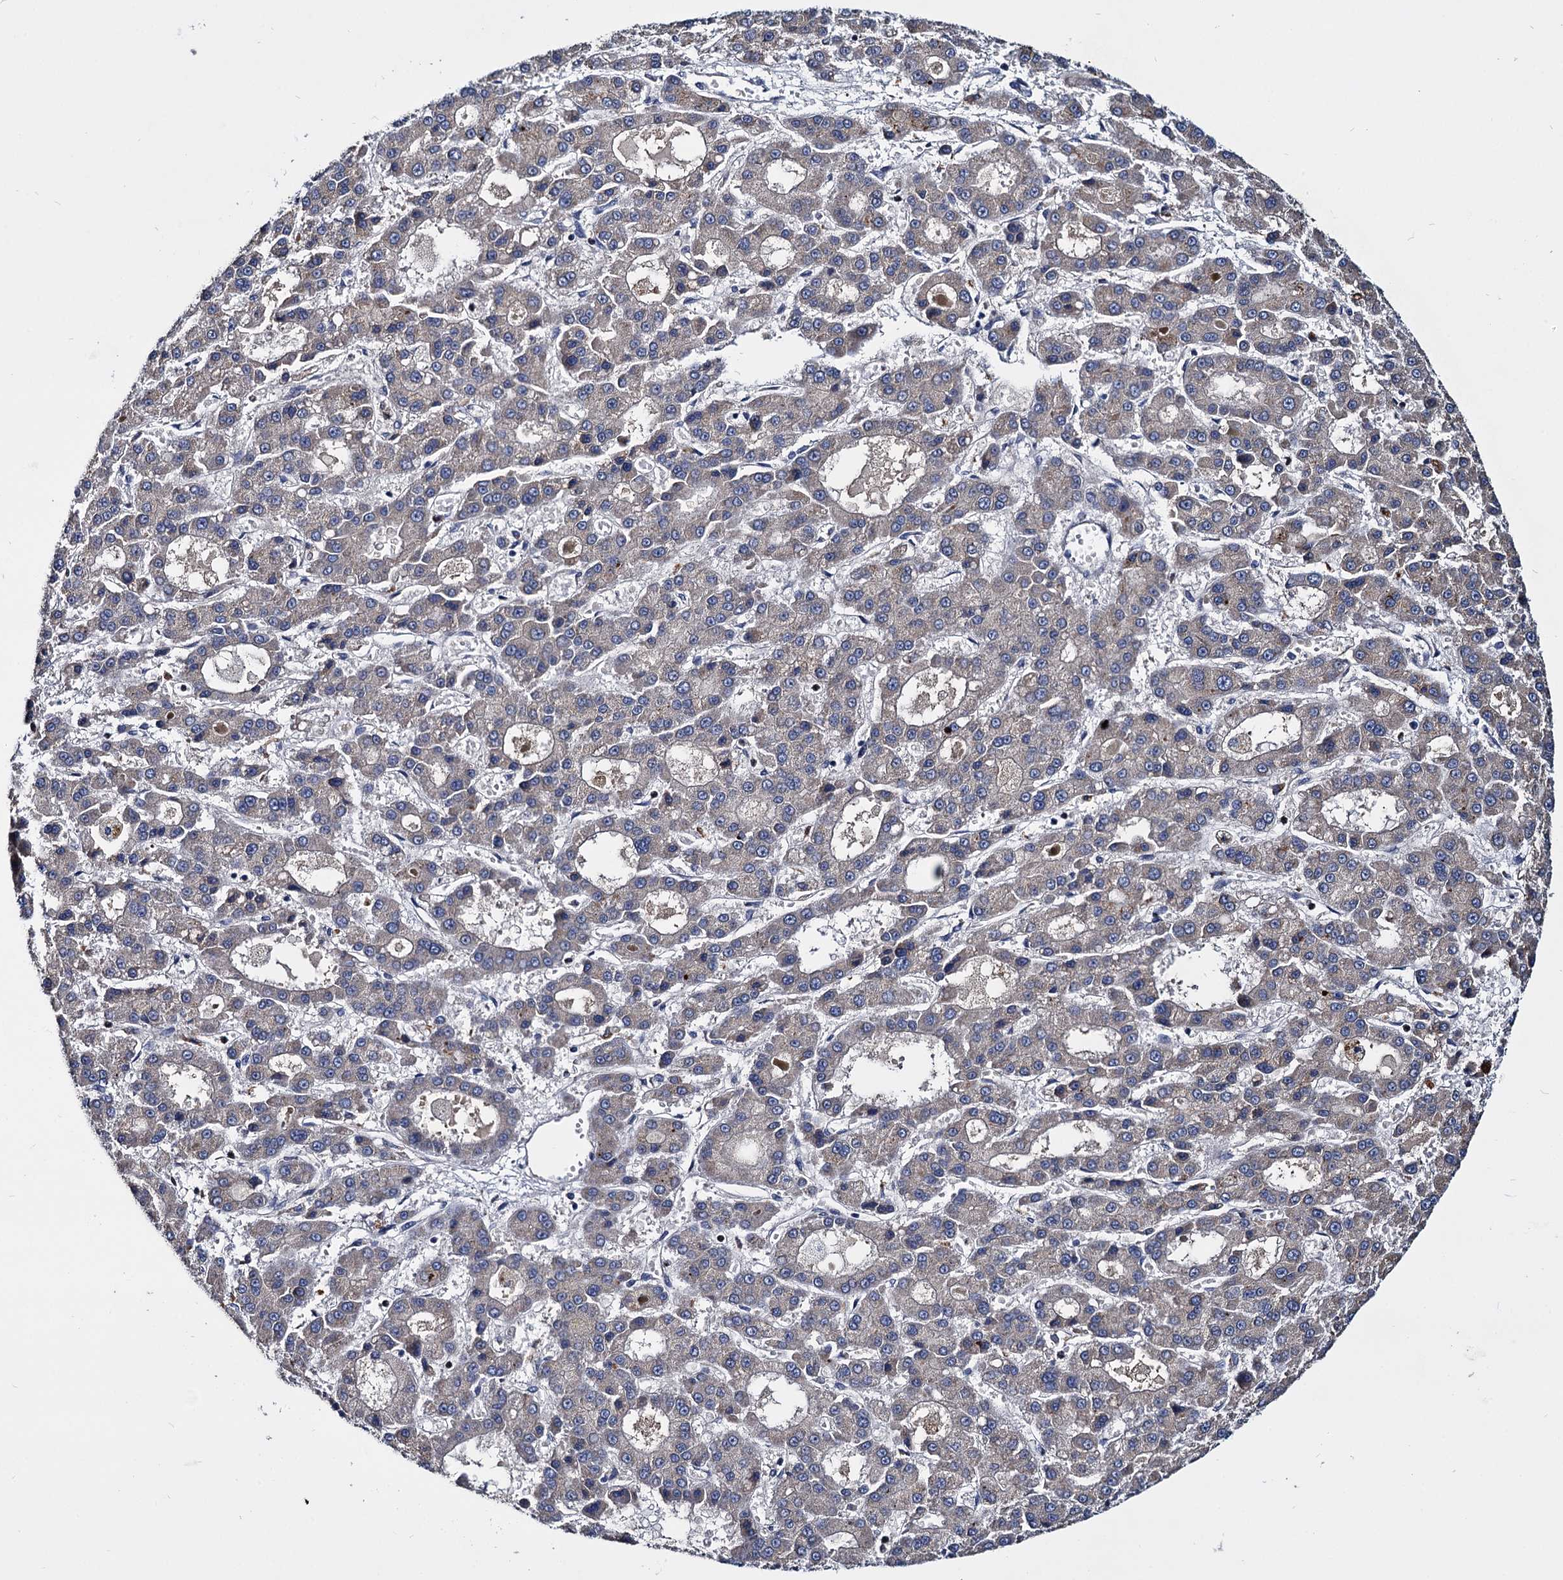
{"staining": {"intensity": "negative", "quantity": "none", "location": "none"}, "tissue": "liver cancer", "cell_type": "Tumor cells", "image_type": "cancer", "snomed": [{"axis": "morphology", "description": "Carcinoma, Hepatocellular, NOS"}, {"axis": "topography", "description": "Liver"}], "caption": "IHC histopathology image of neoplastic tissue: human liver hepatocellular carcinoma stained with DAB displays no significant protein staining in tumor cells.", "gene": "CEP192", "patient": {"sex": "male", "age": 70}}